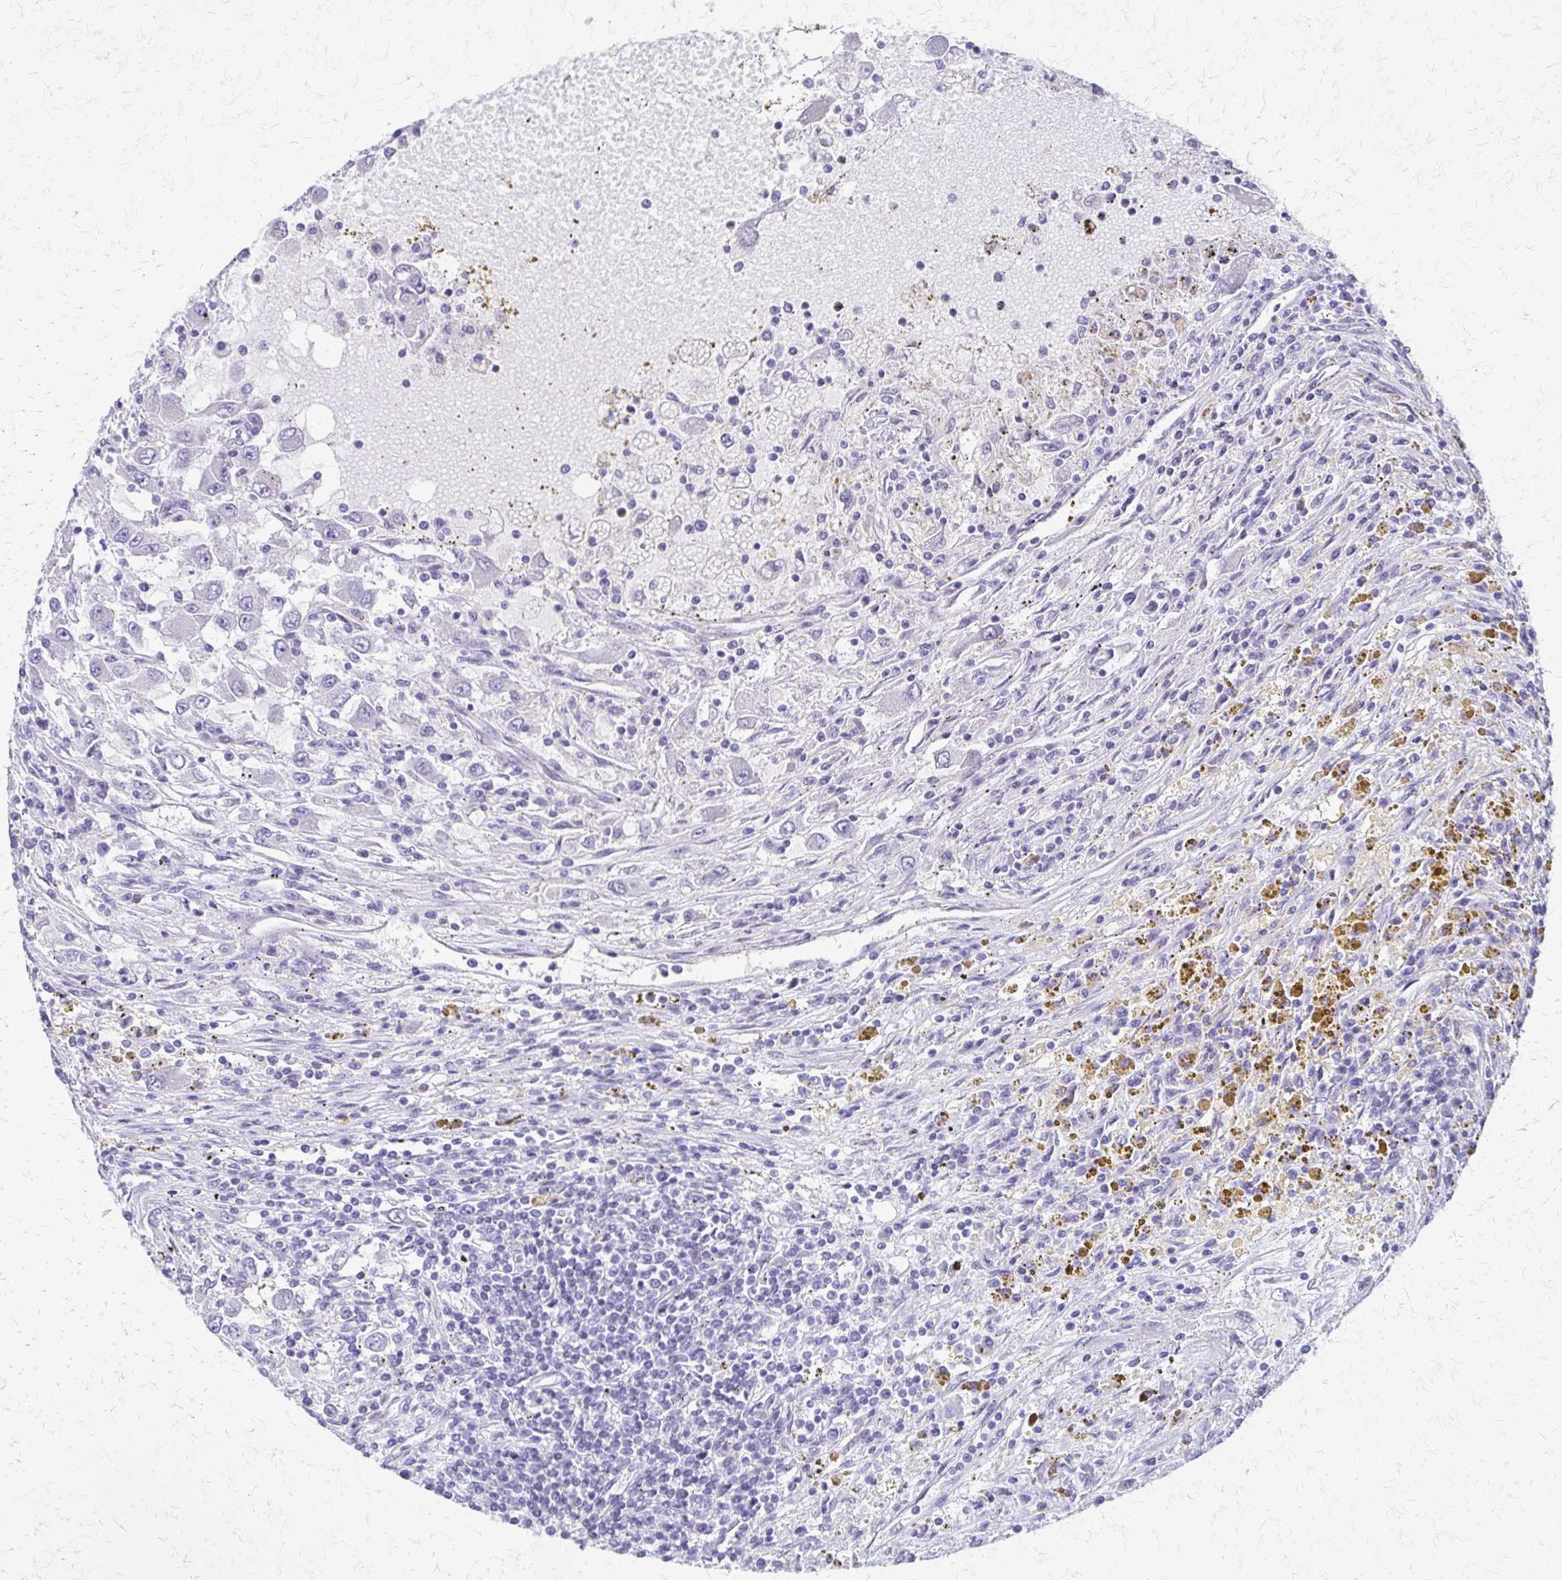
{"staining": {"intensity": "negative", "quantity": "none", "location": "none"}, "tissue": "renal cancer", "cell_type": "Tumor cells", "image_type": "cancer", "snomed": [{"axis": "morphology", "description": "Adenocarcinoma, NOS"}, {"axis": "topography", "description": "Kidney"}], "caption": "DAB (3,3'-diaminobenzidine) immunohistochemical staining of human renal adenocarcinoma shows no significant expression in tumor cells.", "gene": "ZSCAN5B", "patient": {"sex": "female", "age": 67}}